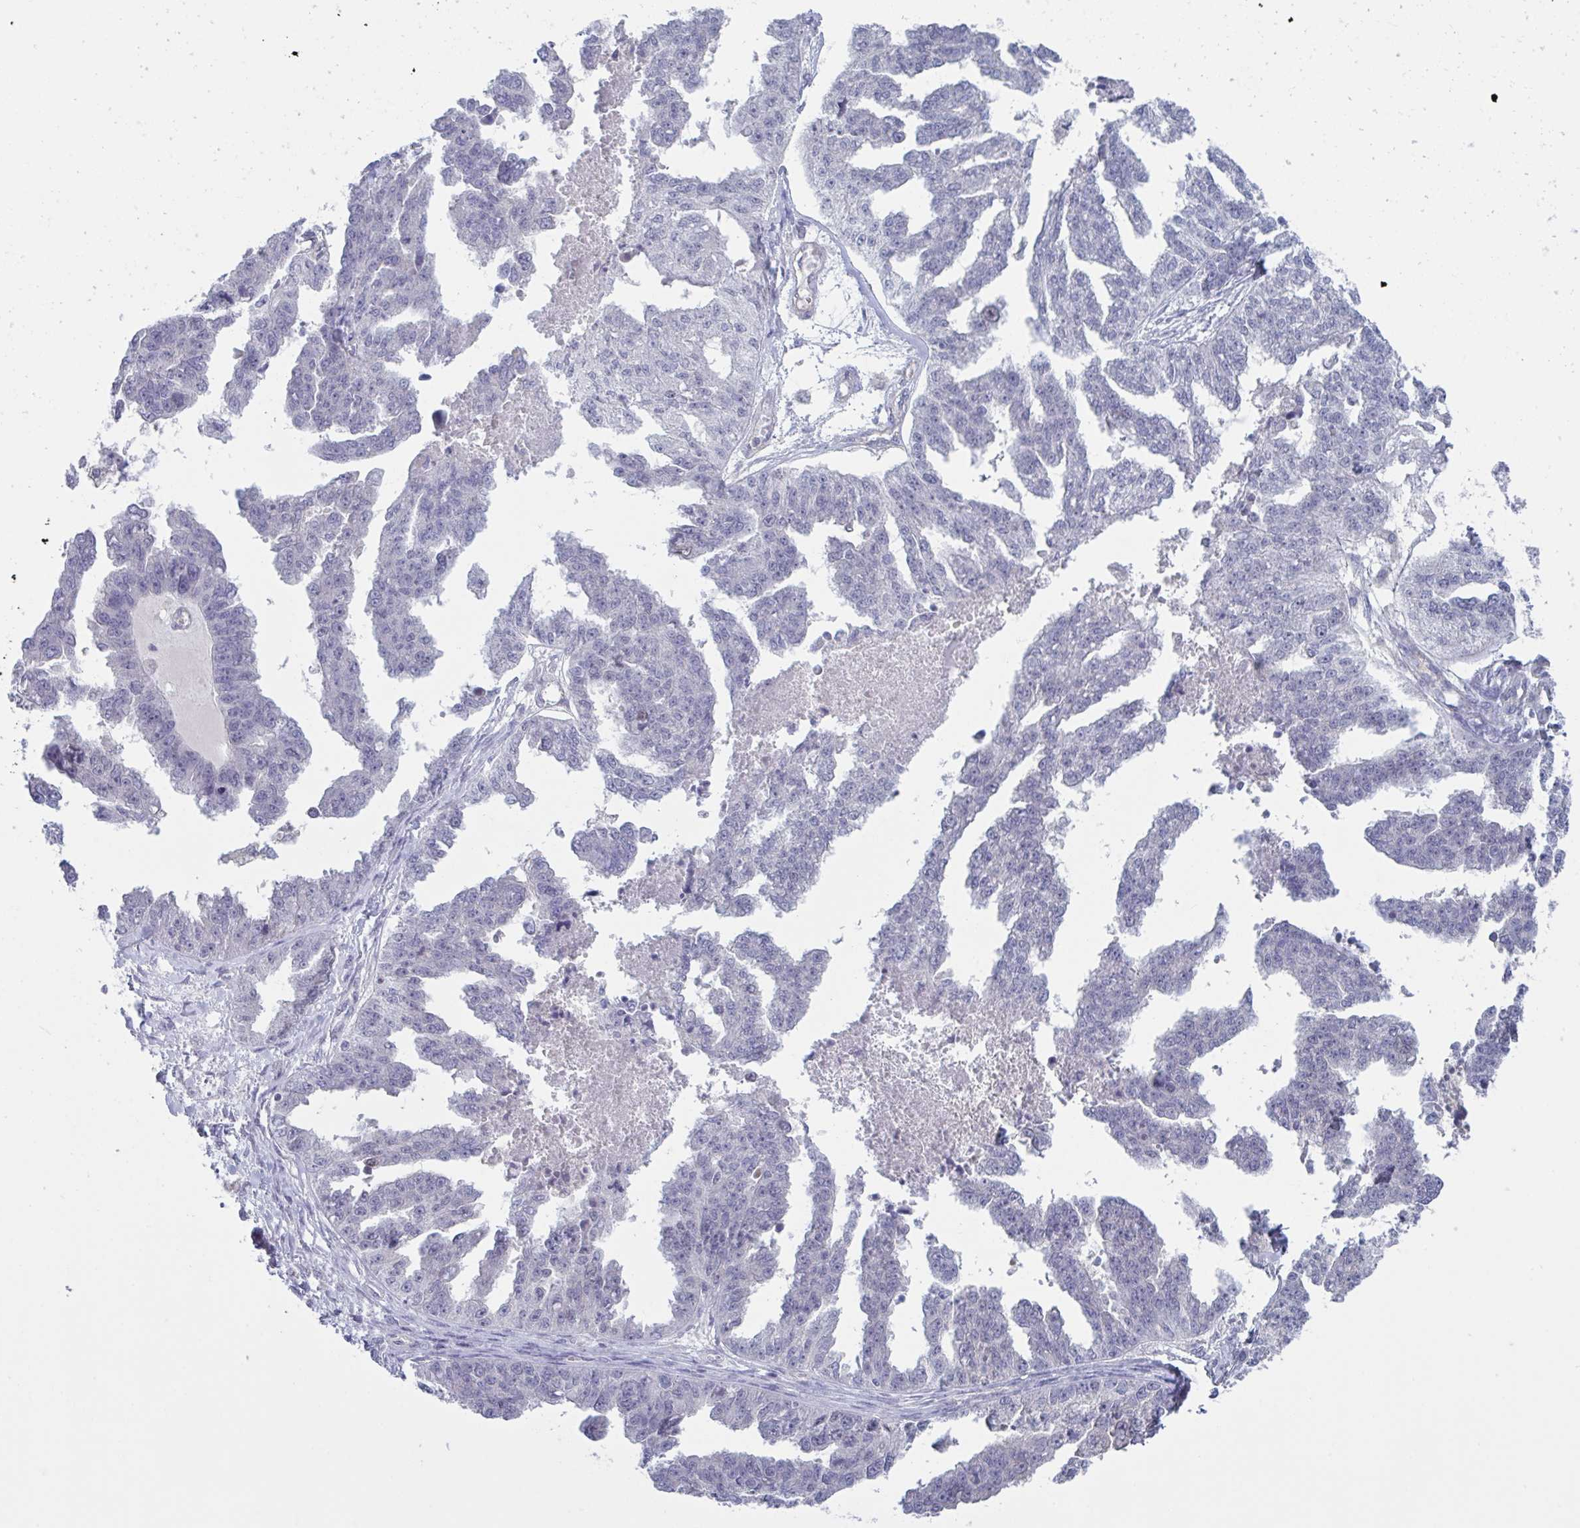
{"staining": {"intensity": "negative", "quantity": "none", "location": "none"}, "tissue": "ovarian cancer", "cell_type": "Tumor cells", "image_type": "cancer", "snomed": [{"axis": "morphology", "description": "Cystadenocarcinoma, serous, NOS"}, {"axis": "topography", "description": "Ovary"}], "caption": "High magnification brightfield microscopy of ovarian cancer stained with DAB (3,3'-diaminobenzidine) (brown) and counterstained with hematoxylin (blue): tumor cells show no significant expression. (DAB (3,3'-diaminobenzidine) immunohistochemistry (IHC) with hematoxylin counter stain).", "gene": "STK26", "patient": {"sex": "female", "age": 58}}